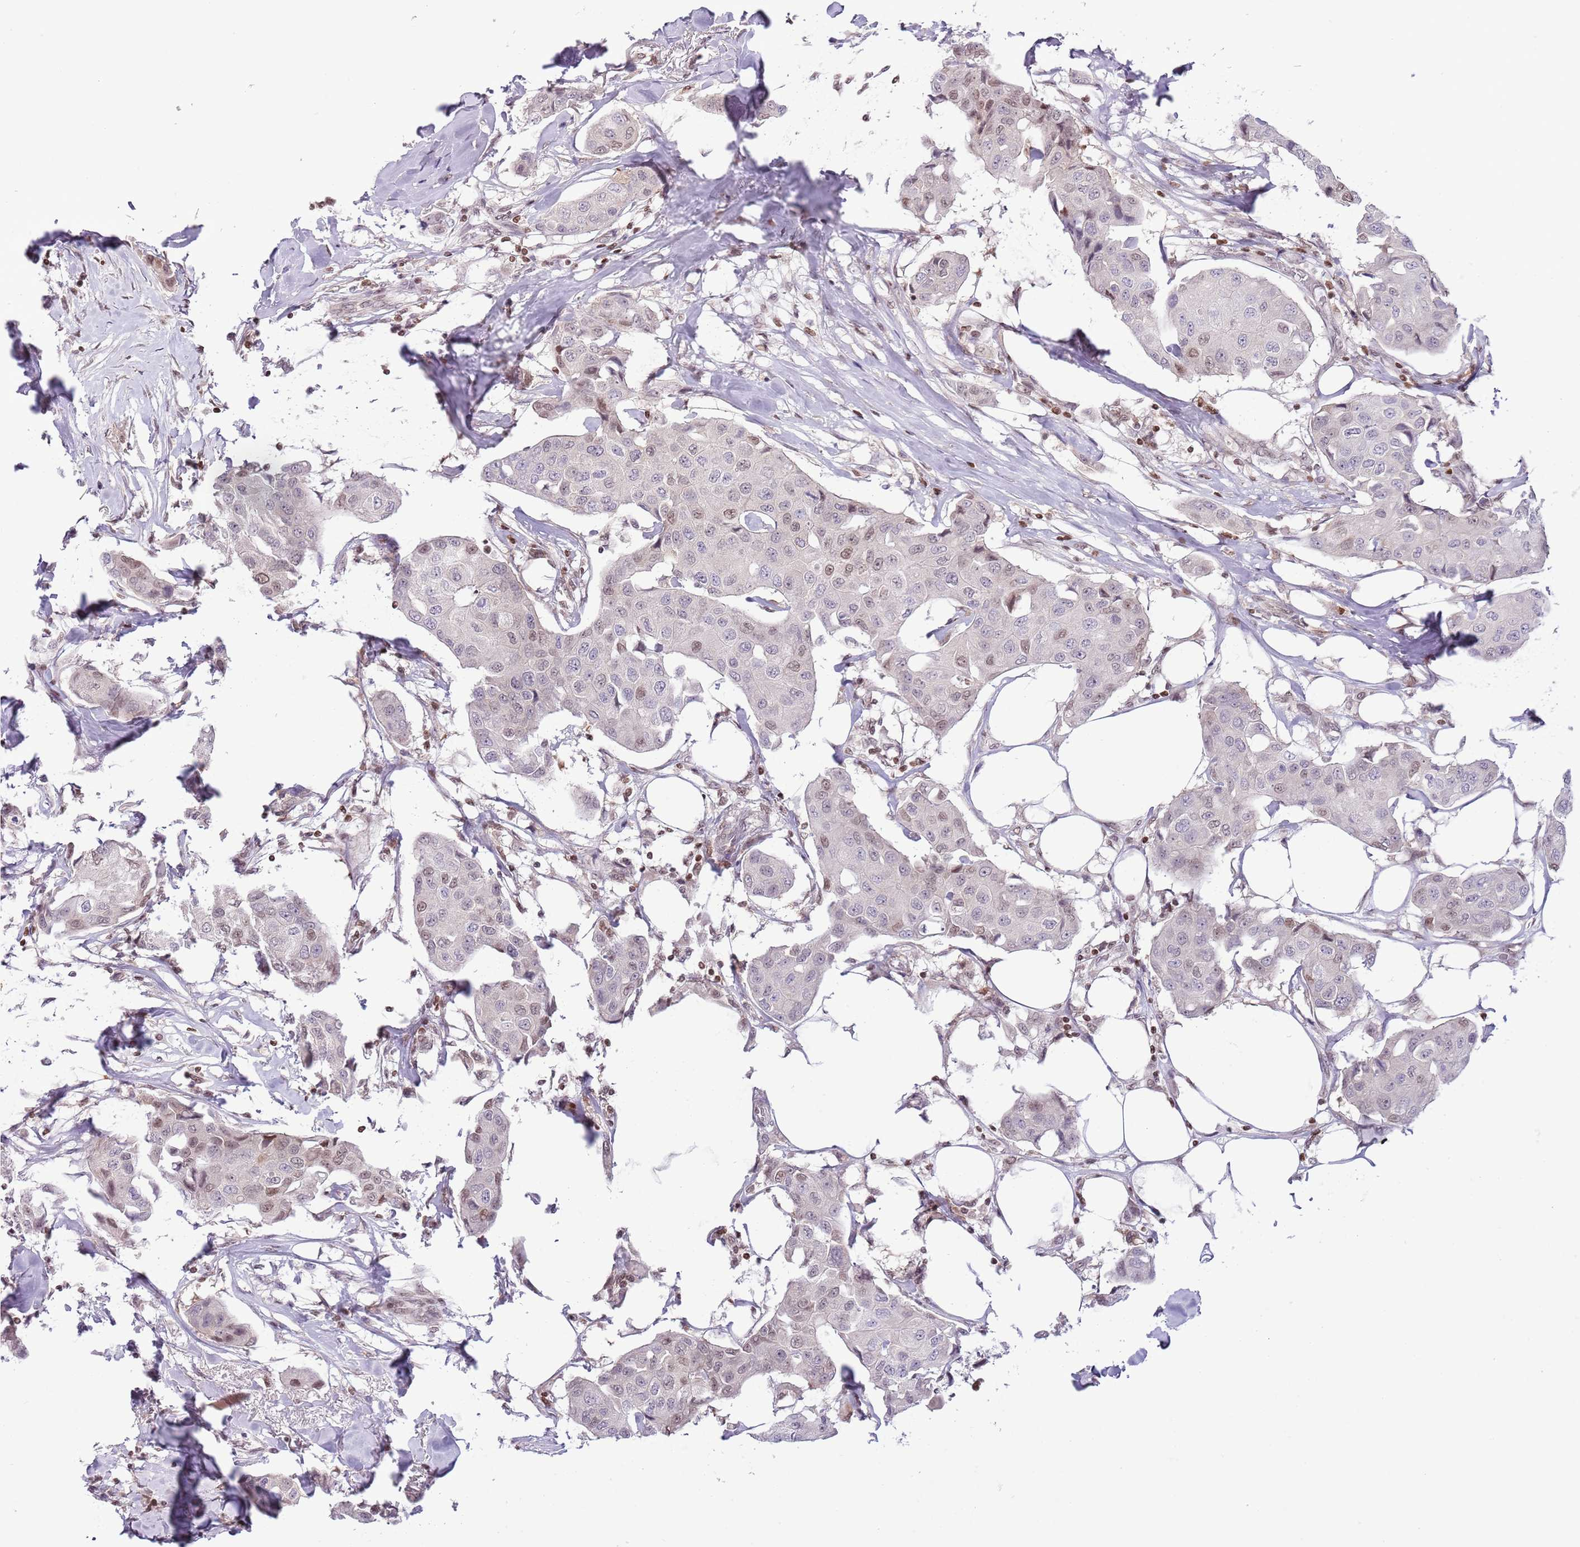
{"staining": {"intensity": "weak", "quantity": "<25%", "location": "nuclear"}, "tissue": "breast cancer", "cell_type": "Tumor cells", "image_type": "cancer", "snomed": [{"axis": "morphology", "description": "Duct carcinoma"}, {"axis": "topography", "description": "Breast"}], "caption": "A micrograph of human breast cancer (invasive ductal carcinoma) is negative for staining in tumor cells. The staining was performed using DAB to visualize the protein expression in brown, while the nuclei were stained in blue with hematoxylin (Magnification: 20x).", "gene": "SELENOH", "patient": {"sex": "female", "age": 80}}